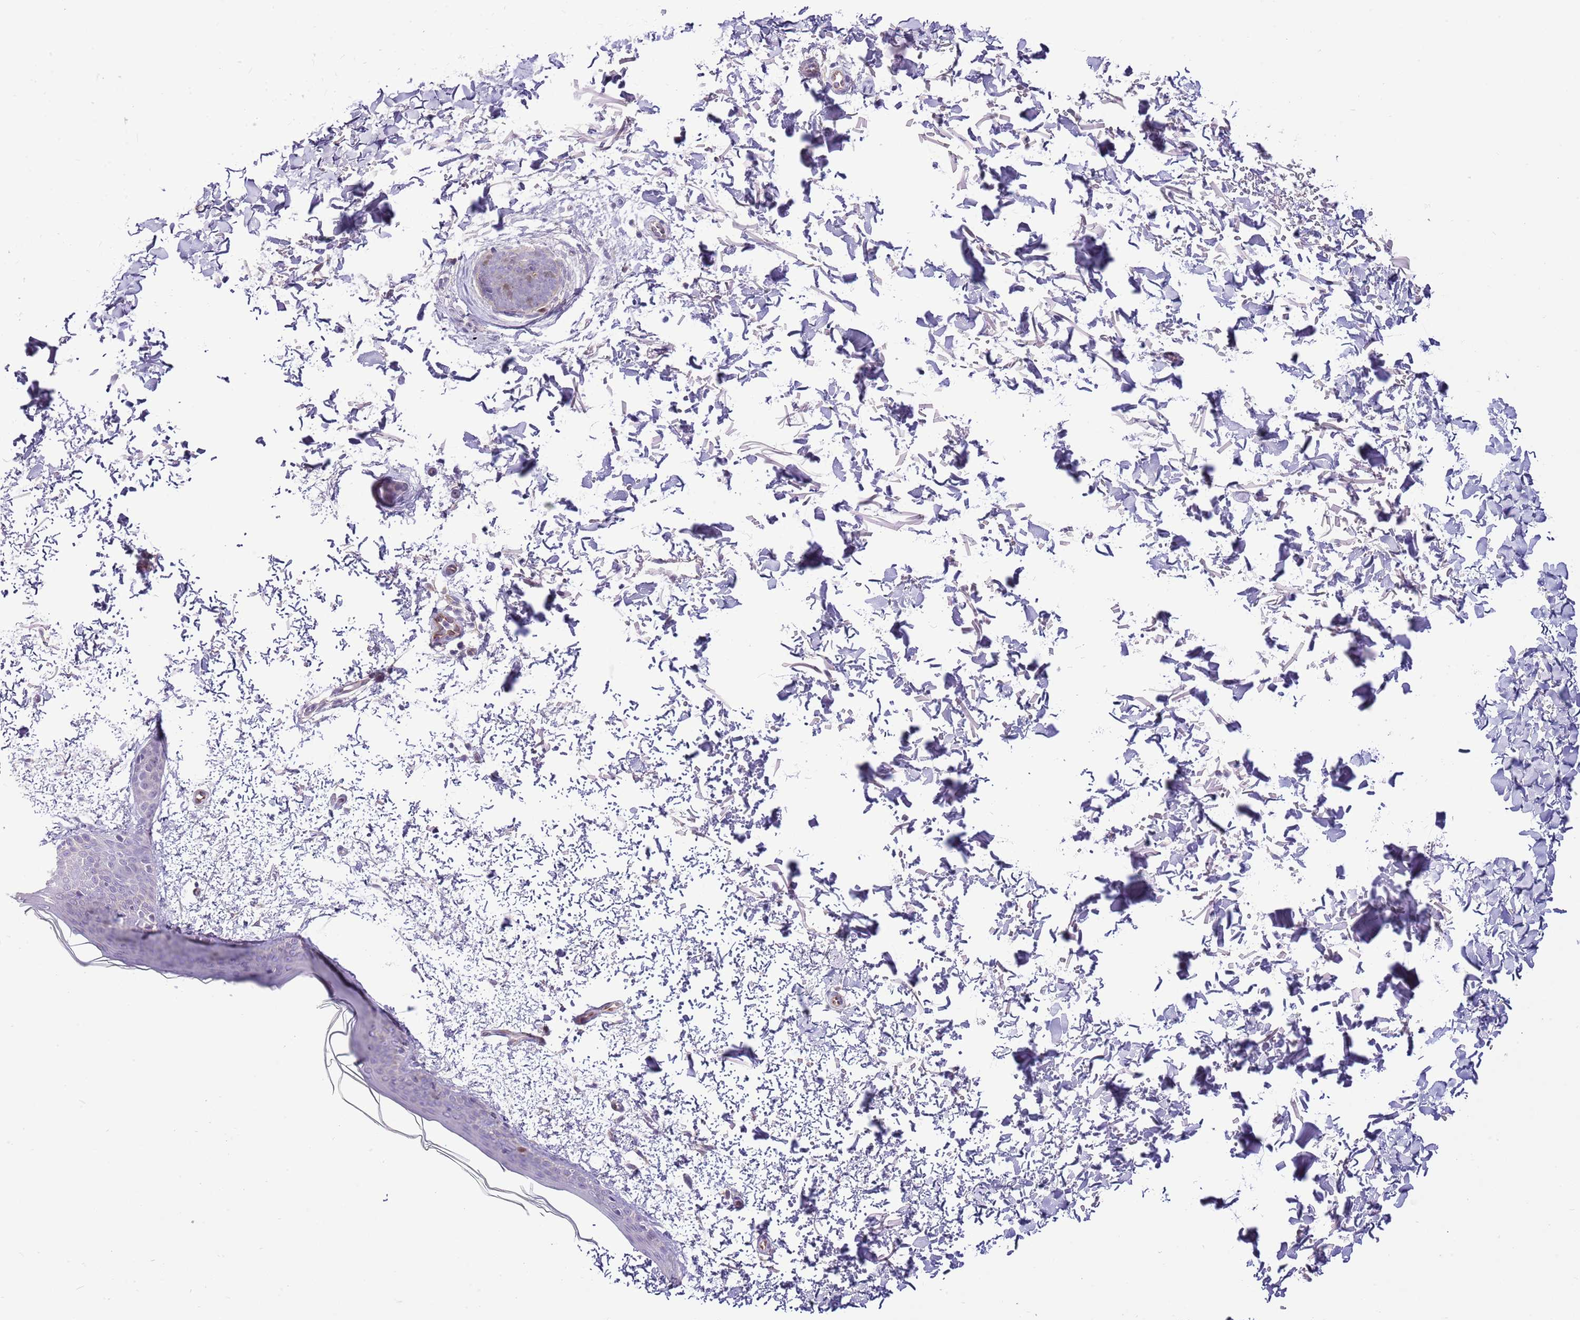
{"staining": {"intensity": "negative", "quantity": "none", "location": "none"}, "tissue": "skin", "cell_type": "Fibroblasts", "image_type": "normal", "snomed": [{"axis": "morphology", "description": "Normal tissue, NOS"}, {"axis": "topography", "description": "Skin"}], "caption": "Human skin stained for a protein using immunohistochemistry displays no positivity in fibroblasts.", "gene": "FBRSL1", "patient": {"sex": "male", "age": 66}}